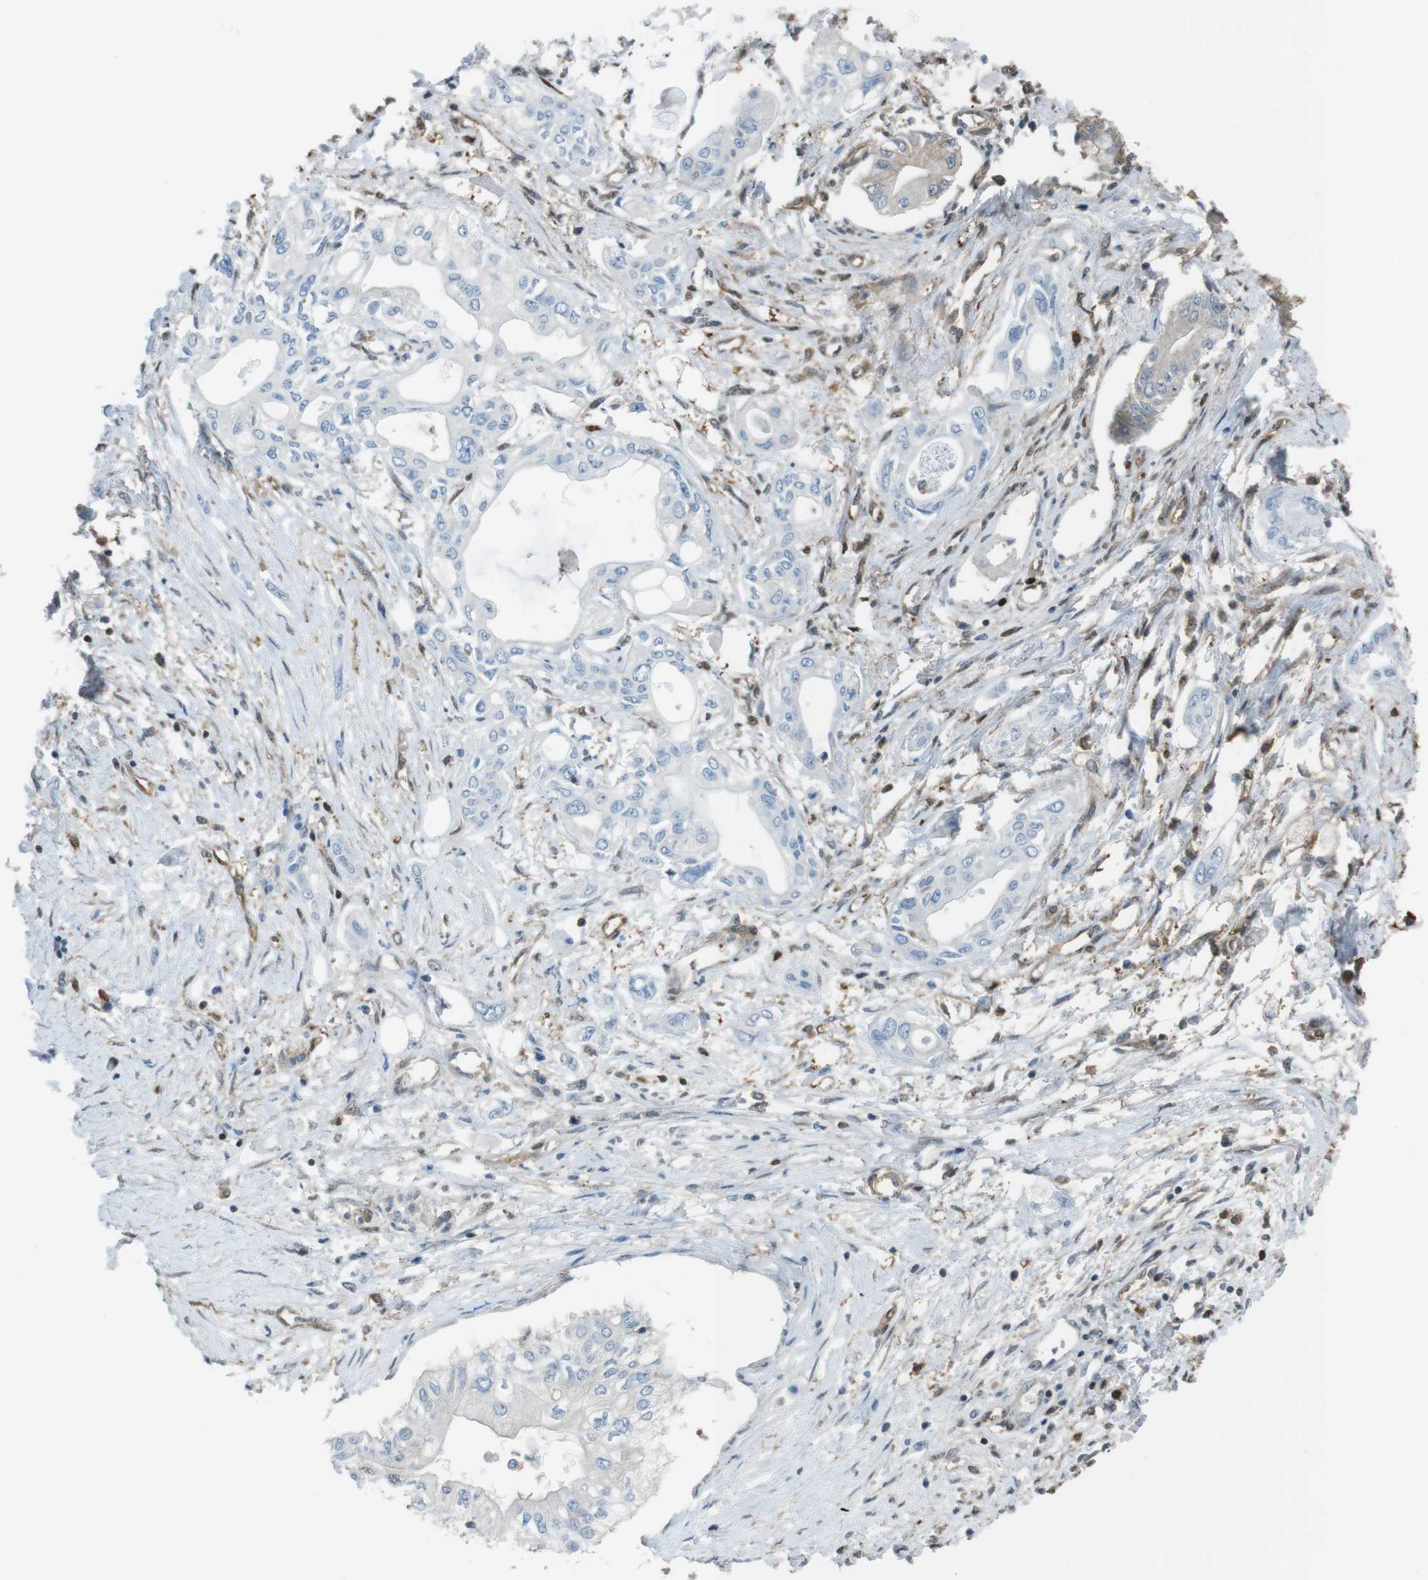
{"staining": {"intensity": "negative", "quantity": "none", "location": "none"}, "tissue": "pancreatic cancer", "cell_type": "Tumor cells", "image_type": "cancer", "snomed": [{"axis": "morphology", "description": "Adenocarcinoma, NOS"}, {"axis": "topography", "description": "Pancreas"}], "caption": "This is a histopathology image of immunohistochemistry staining of pancreatic cancer, which shows no staining in tumor cells.", "gene": "TWSG1", "patient": {"sex": "female", "age": 77}}